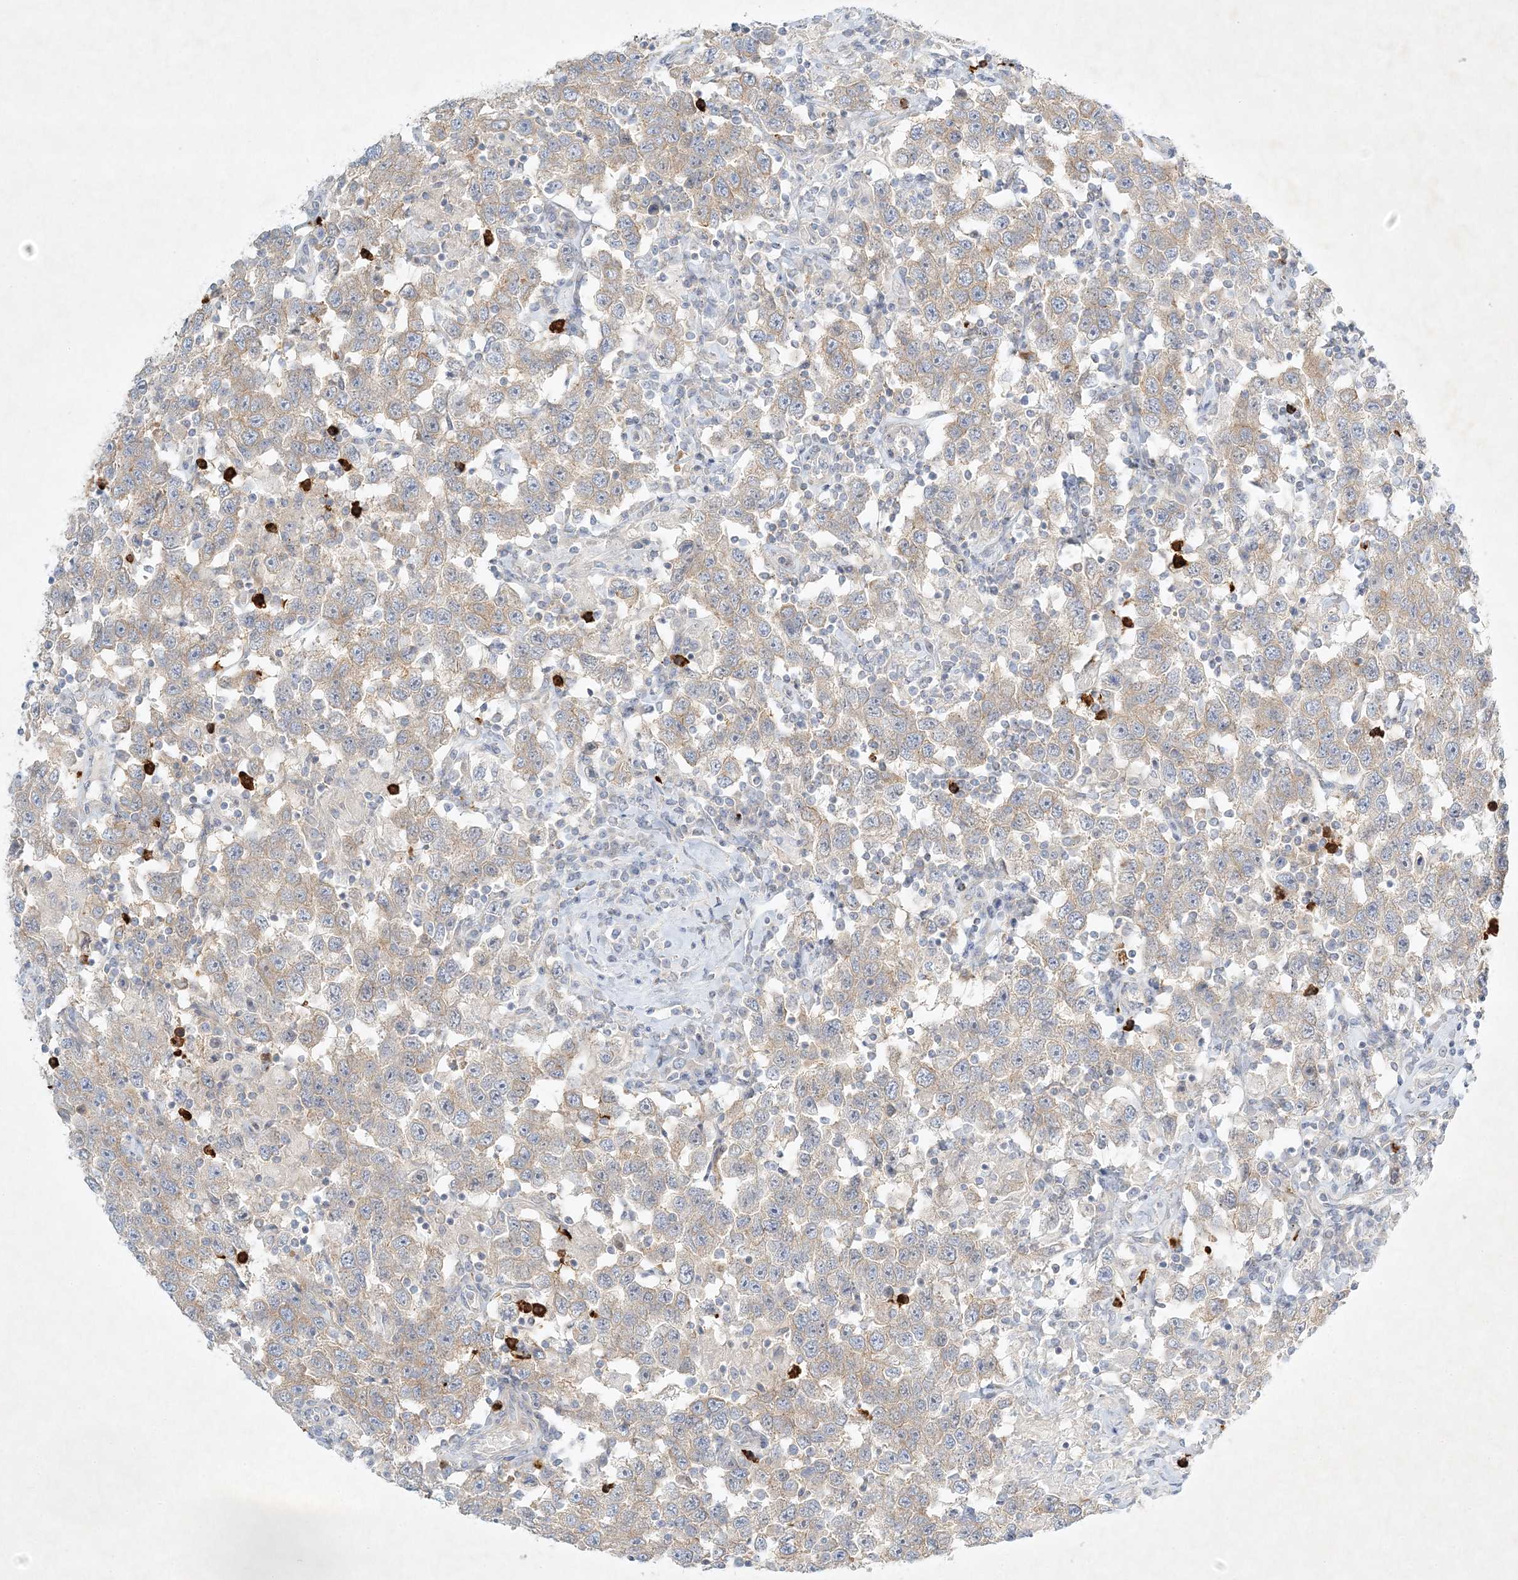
{"staining": {"intensity": "weak", "quantity": ">75%", "location": "cytoplasmic/membranous"}, "tissue": "testis cancer", "cell_type": "Tumor cells", "image_type": "cancer", "snomed": [{"axis": "morphology", "description": "Seminoma, NOS"}, {"axis": "topography", "description": "Testis"}], "caption": "Approximately >75% of tumor cells in testis cancer reveal weak cytoplasmic/membranous protein staining as visualized by brown immunohistochemical staining.", "gene": "STK11IP", "patient": {"sex": "male", "age": 41}}